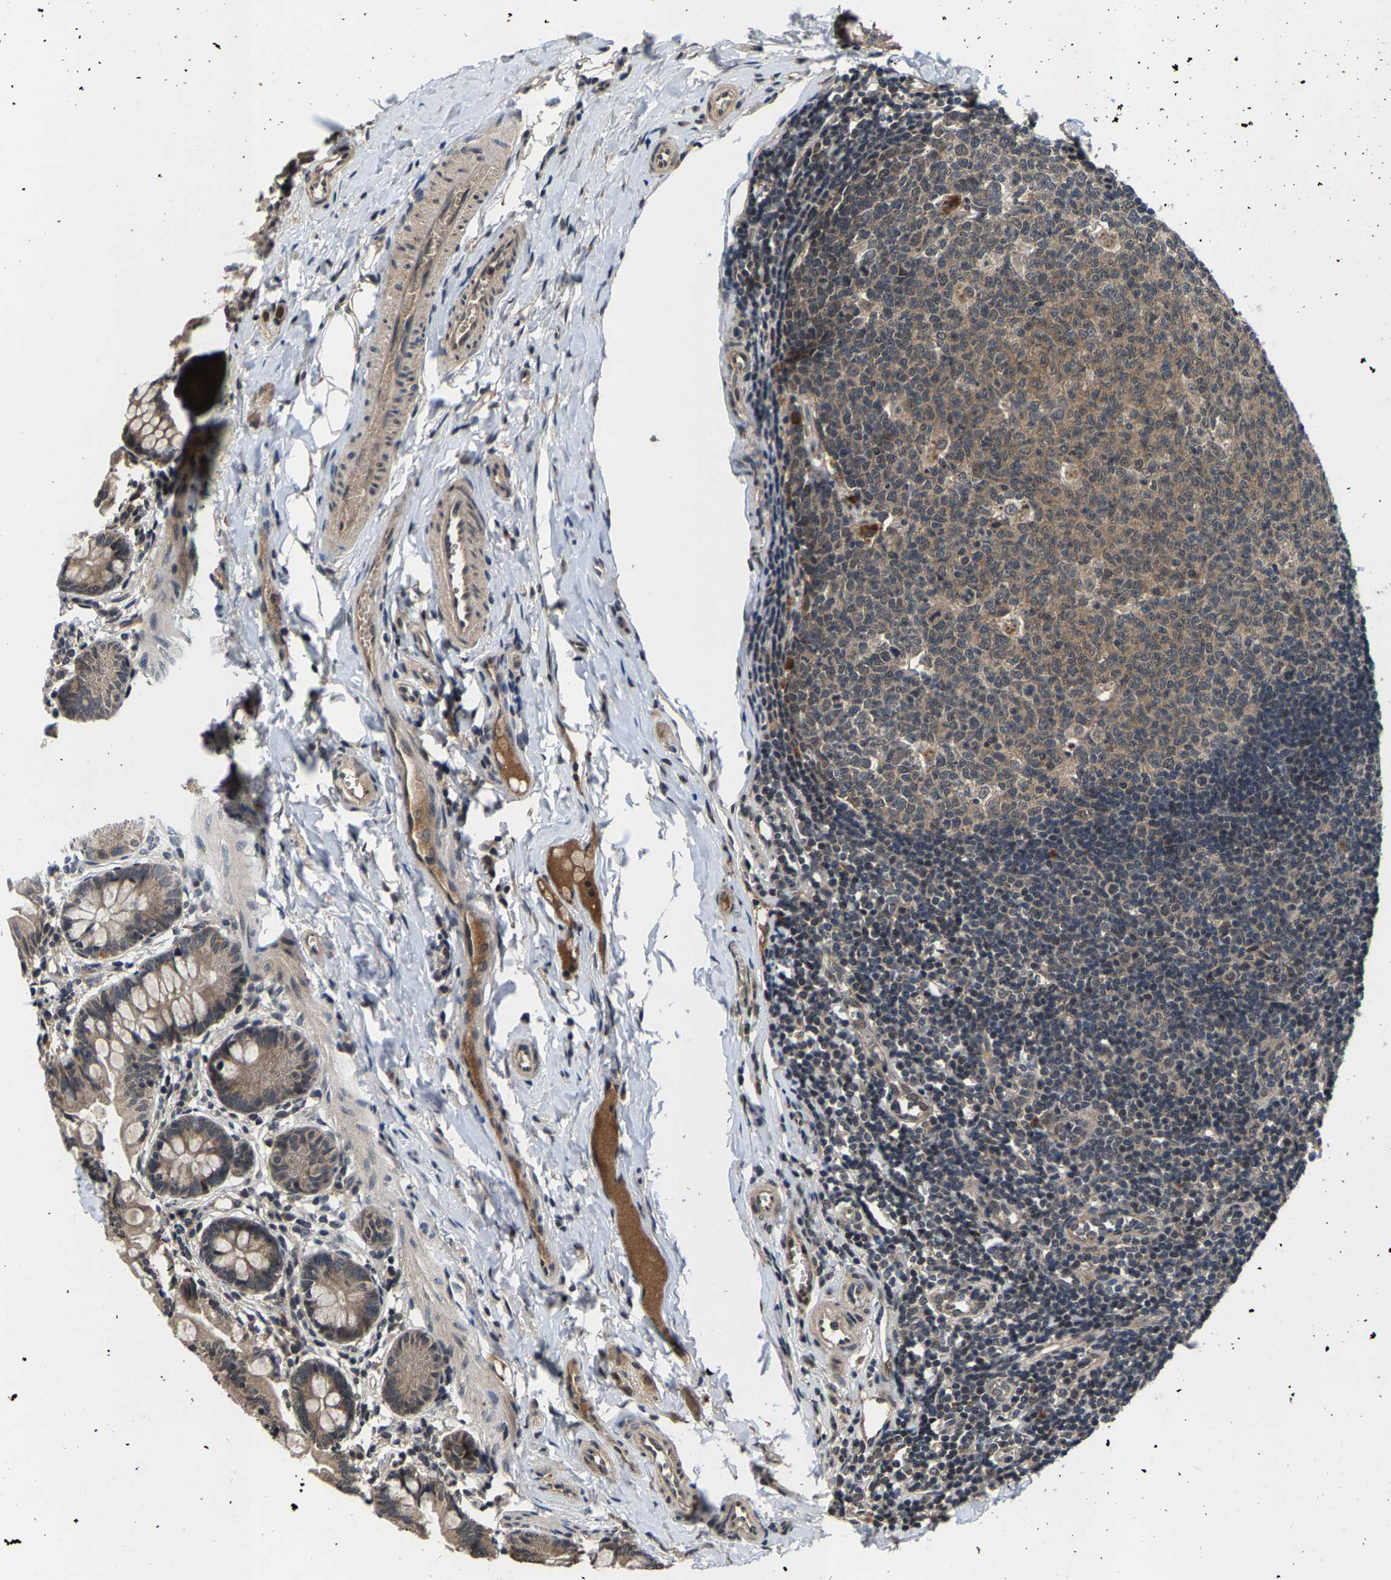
{"staining": {"intensity": "moderate", "quantity": ">75%", "location": "cytoplasmic/membranous,nuclear"}, "tissue": "small intestine", "cell_type": "Glandular cells", "image_type": "normal", "snomed": [{"axis": "morphology", "description": "Normal tissue, NOS"}, {"axis": "topography", "description": "Small intestine"}], "caption": "Immunohistochemistry (IHC) (DAB) staining of unremarkable human small intestine shows moderate cytoplasmic/membranous,nuclear protein expression in about >75% of glandular cells. (Stains: DAB in brown, nuclei in blue, Microscopy: brightfield microscopy at high magnification).", "gene": "HUWE1", "patient": {"sex": "male", "age": 7}}